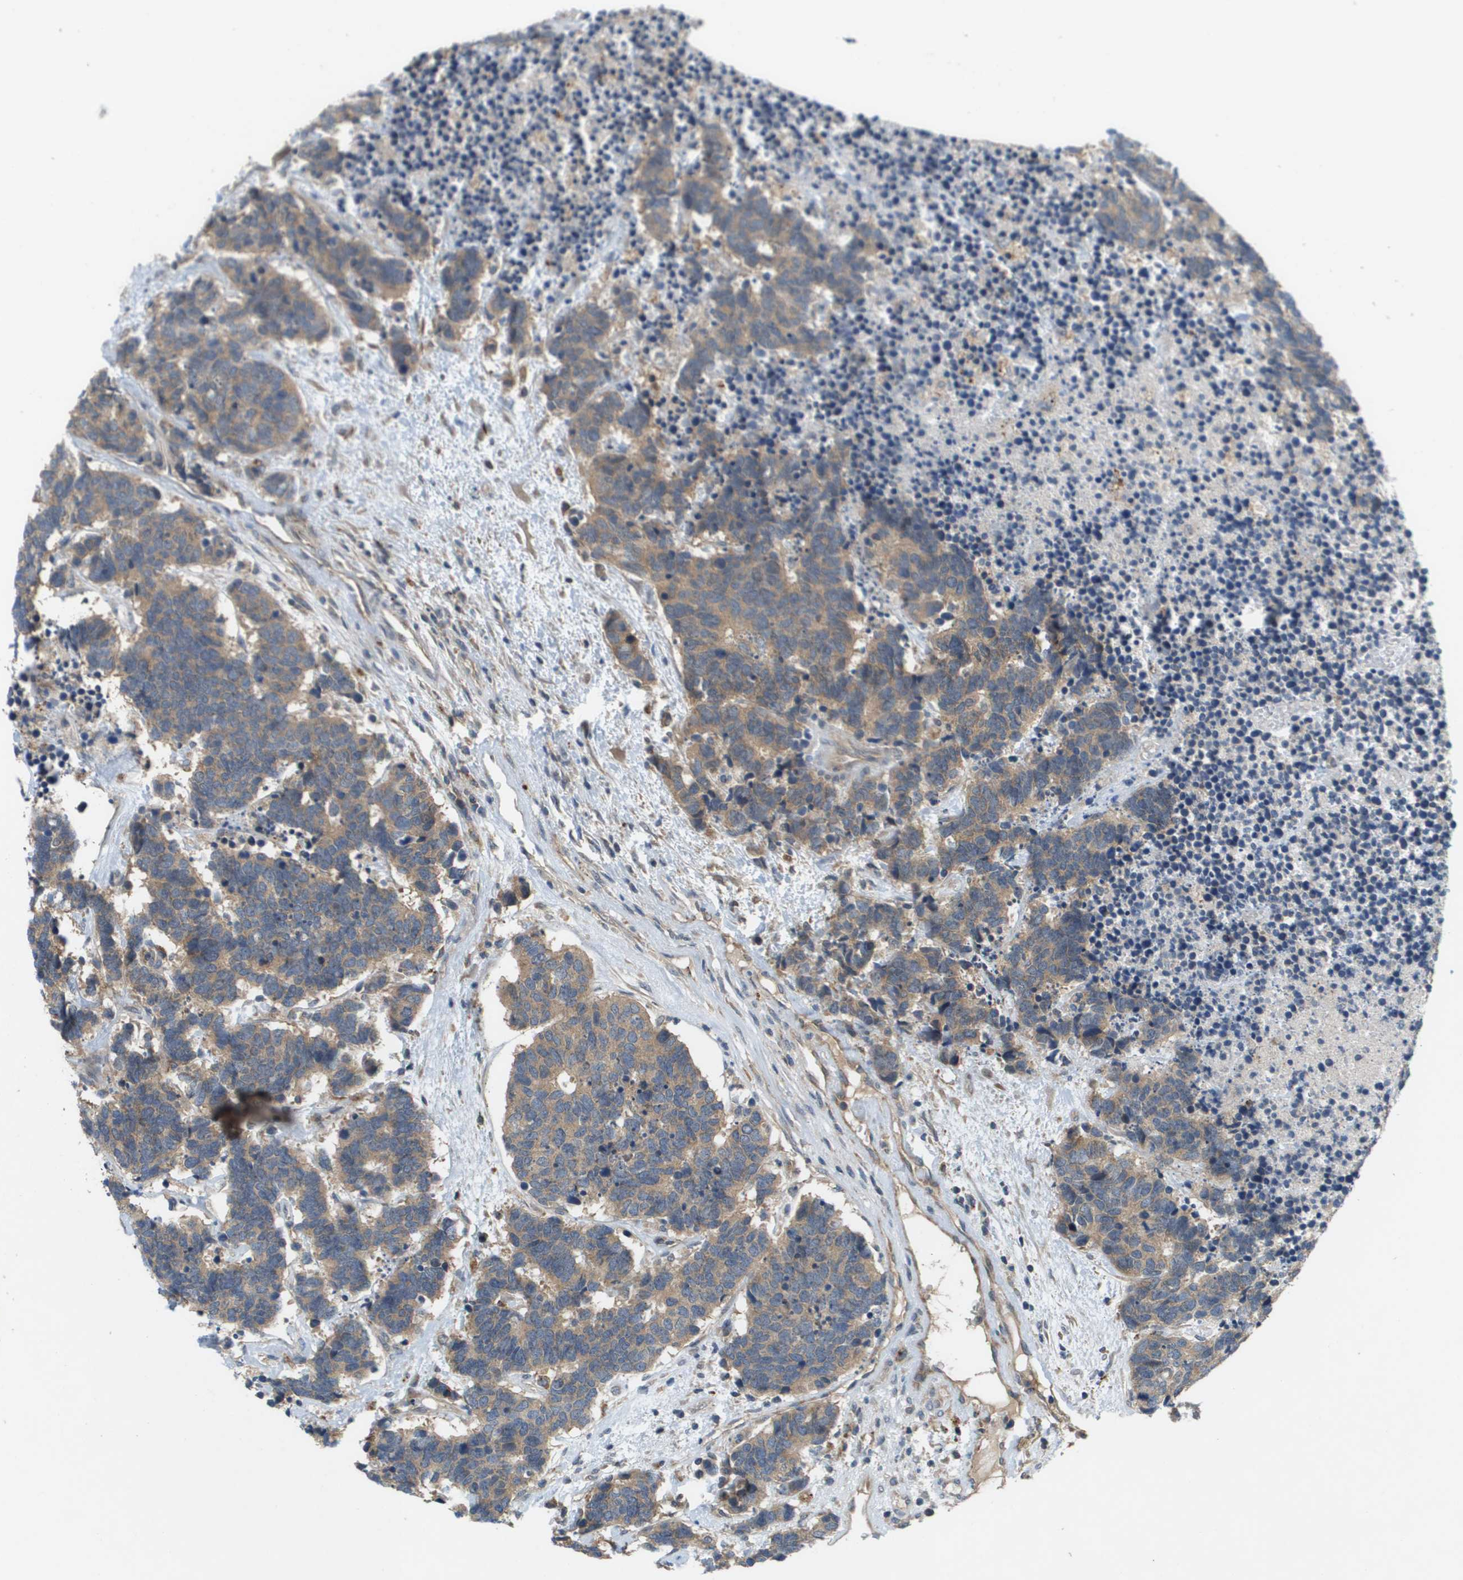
{"staining": {"intensity": "weak", "quantity": ">75%", "location": "cytoplasmic/membranous"}, "tissue": "carcinoid", "cell_type": "Tumor cells", "image_type": "cancer", "snomed": [{"axis": "morphology", "description": "Carcinoma, NOS"}, {"axis": "morphology", "description": "Carcinoid, malignant, NOS"}, {"axis": "topography", "description": "Urinary bladder"}], "caption": "Approximately >75% of tumor cells in carcinoid demonstrate weak cytoplasmic/membranous protein staining as visualized by brown immunohistochemical staining.", "gene": "SLC25A20", "patient": {"sex": "male", "age": 57}}